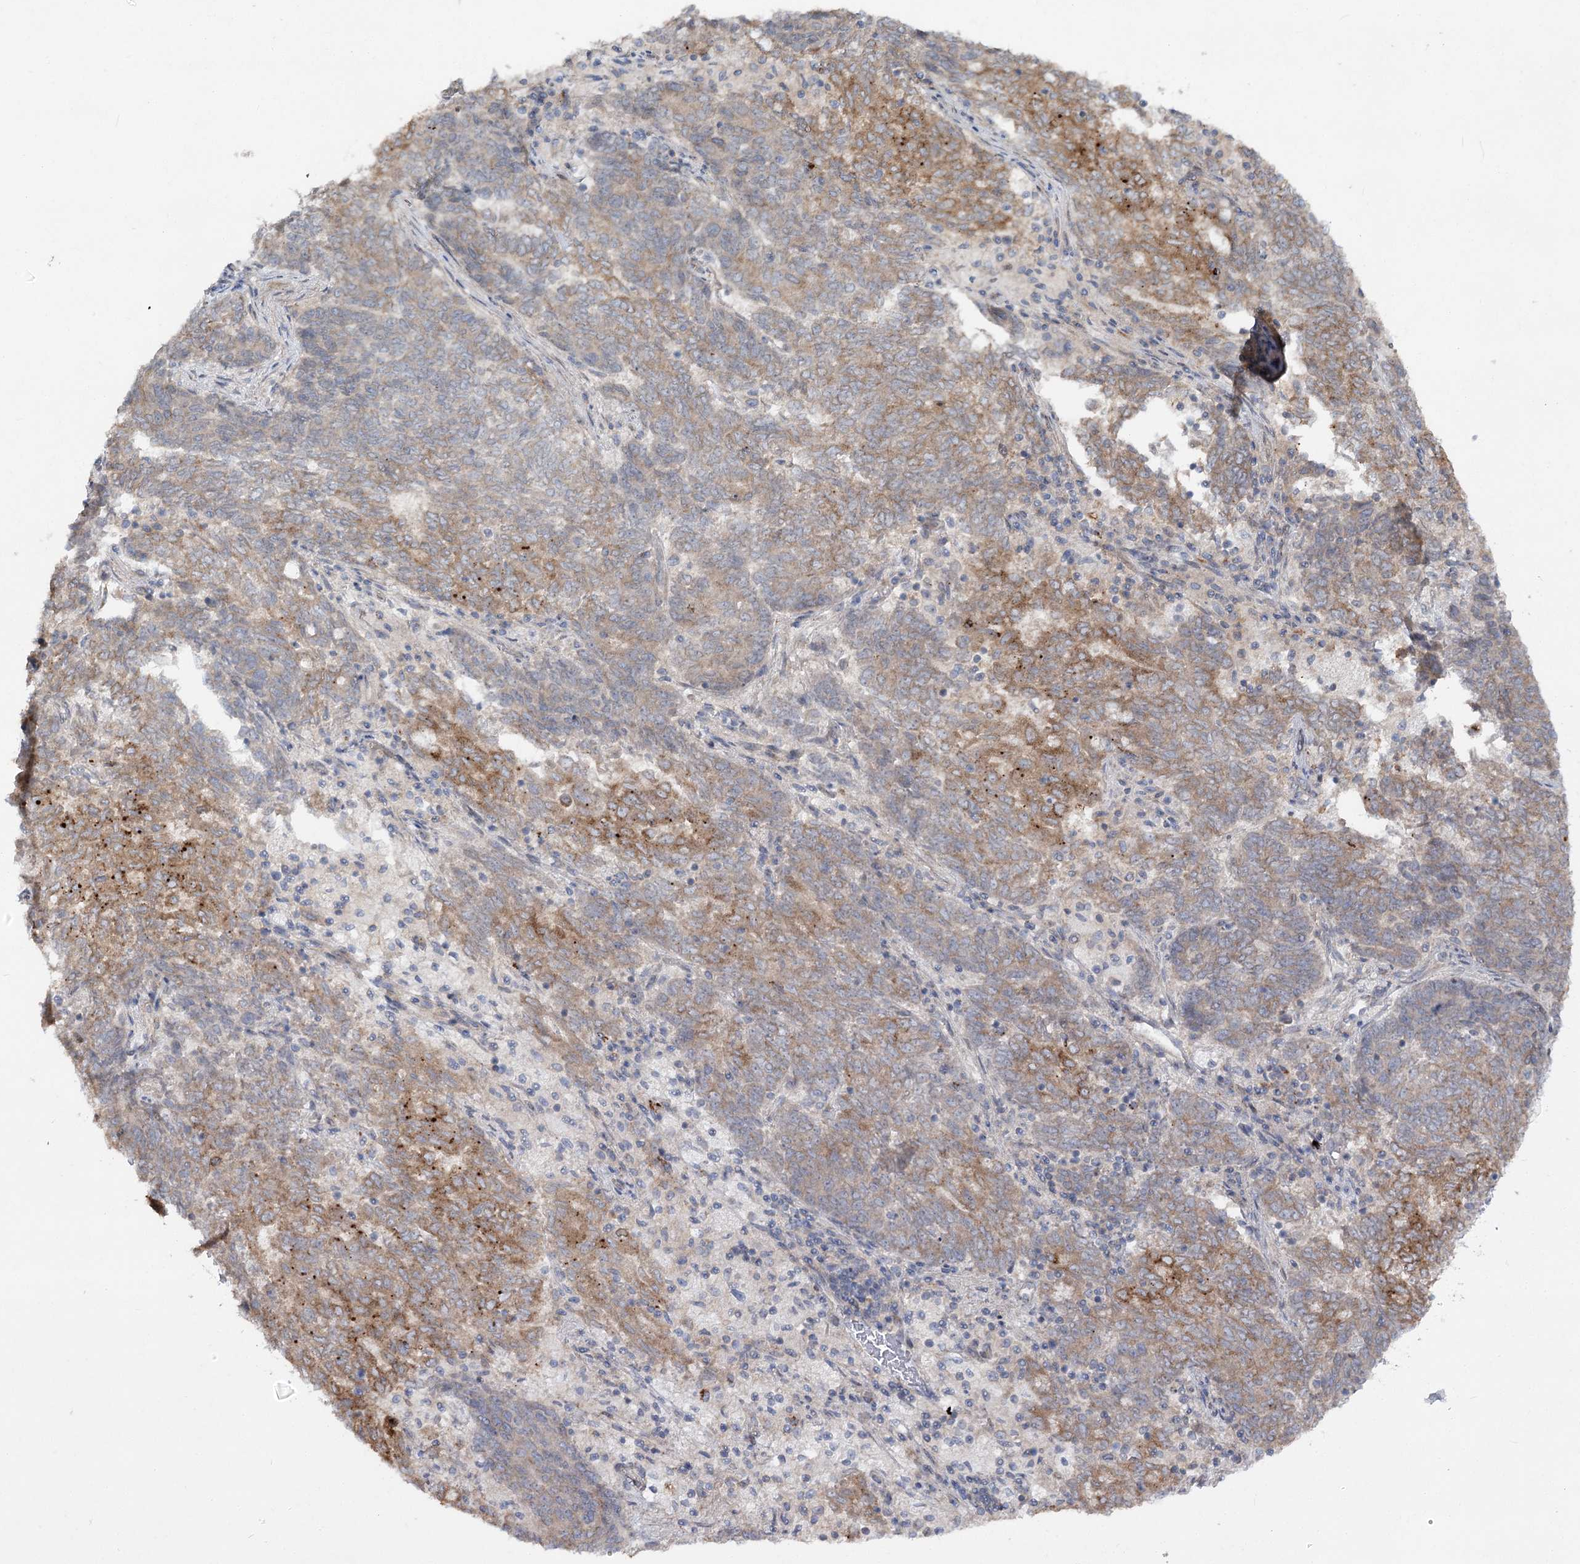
{"staining": {"intensity": "moderate", "quantity": ">75%", "location": "cytoplasmic/membranous"}, "tissue": "endometrial cancer", "cell_type": "Tumor cells", "image_type": "cancer", "snomed": [{"axis": "morphology", "description": "Adenocarcinoma, NOS"}, {"axis": "topography", "description": "Endometrium"}], "caption": "A histopathology image showing moderate cytoplasmic/membranous positivity in about >75% of tumor cells in endometrial cancer (adenocarcinoma), as visualized by brown immunohistochemical staining.", "gene": "SH3BP5L", "patient": {"sex": "female", "age": 80}}